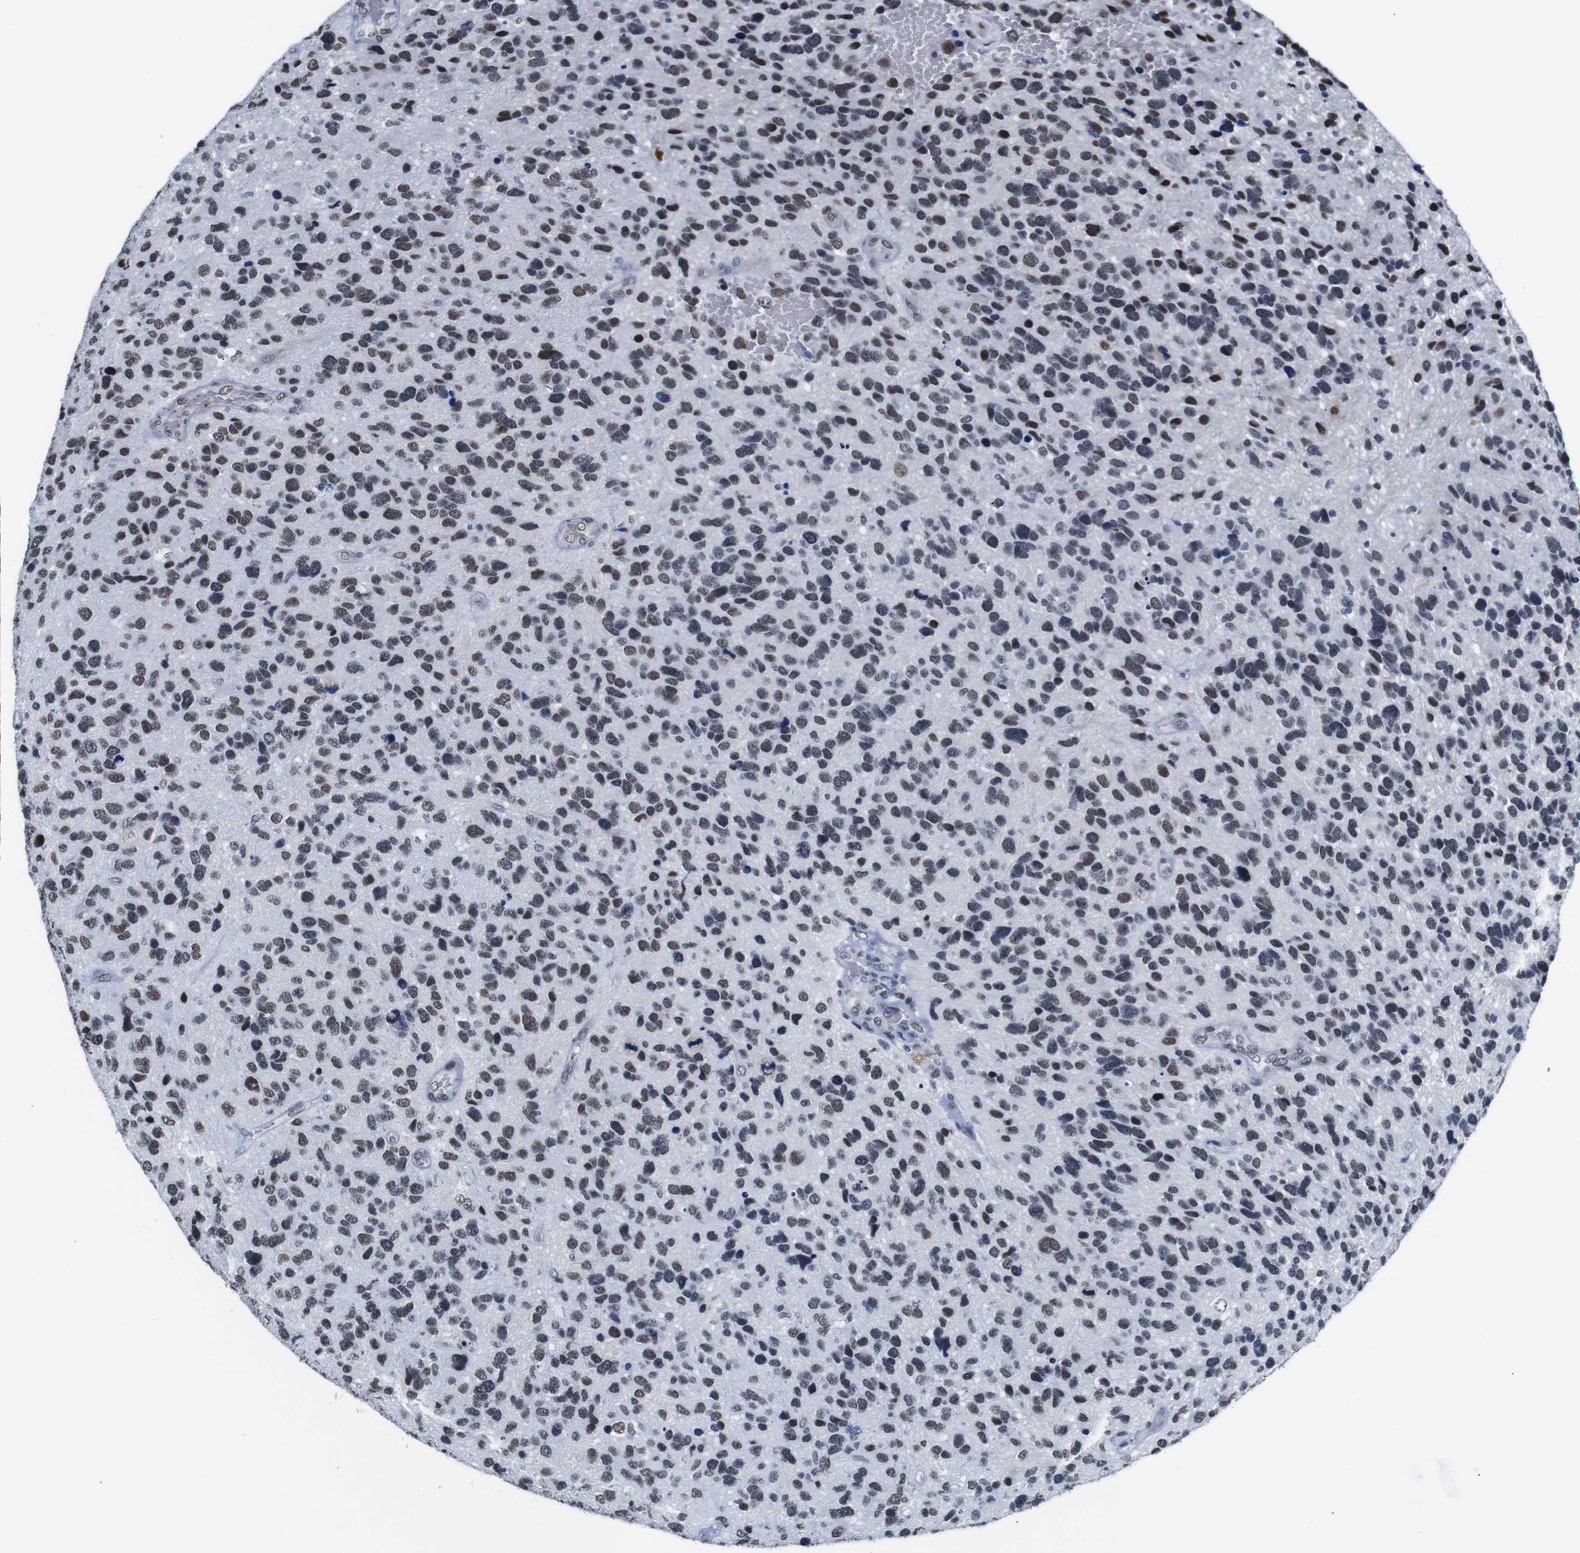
{"staining": {"intensity": "moderate", "quantity": "25%-75%", "location": "nuclear"}, "tissue": "glioma", "cell_type": "Tumor cells", "image_type": "cancer", "snomed": [{"axis": "morphology", "description": "Glioma, malignant, High grade"}, {"axis": "topography", "description": "Brain"}], "caption": "IHC micrograph of malignant glioma (high-grade) stained for a protein (brown), which displays medium levels of moderate nuclear expression in approximately 25%-75% of tumor cells.", "gene": "ILDR2", "patient": {"sex": "female", "age": 58}}